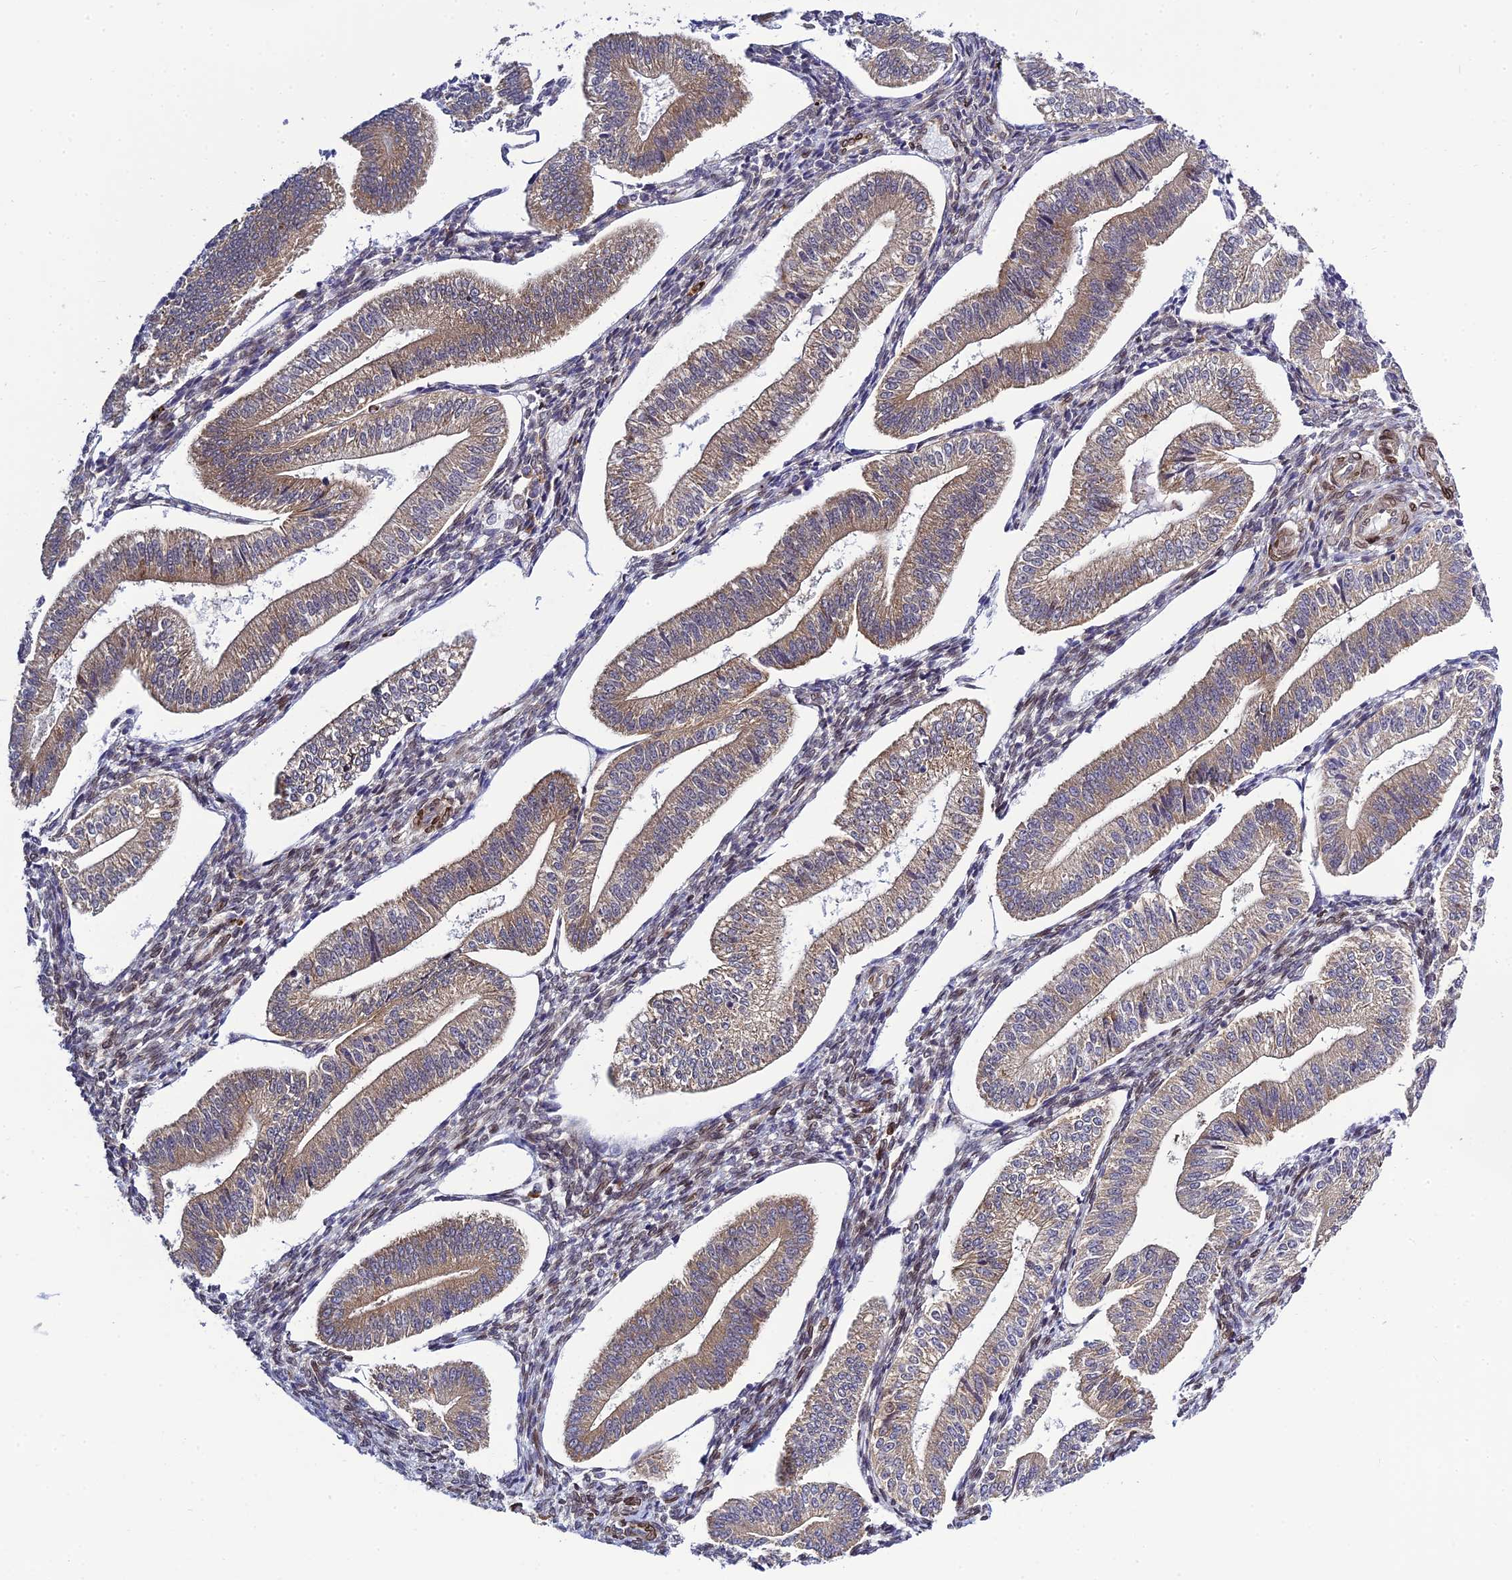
{"staining": {"intensity": "negative", "quantity": "none", "location": "none"}, "tissue": "endometrium", "cell_type": "Cells in endometrial stroma", "image_type": "normal", "snomed": [{"axis": "morphology", "description": "Normal tissue, NOS"}, {"axis": "topography", "description": "Endometrium"}], "caption": "The image displays no significant expression in cells in endometrial stroma of endometrium. (DAB (3,3'-diaminobenzidine) IHC, high magnification).", "gene": "SKIC8", "patient": {"sex": "female", "age": 34}}